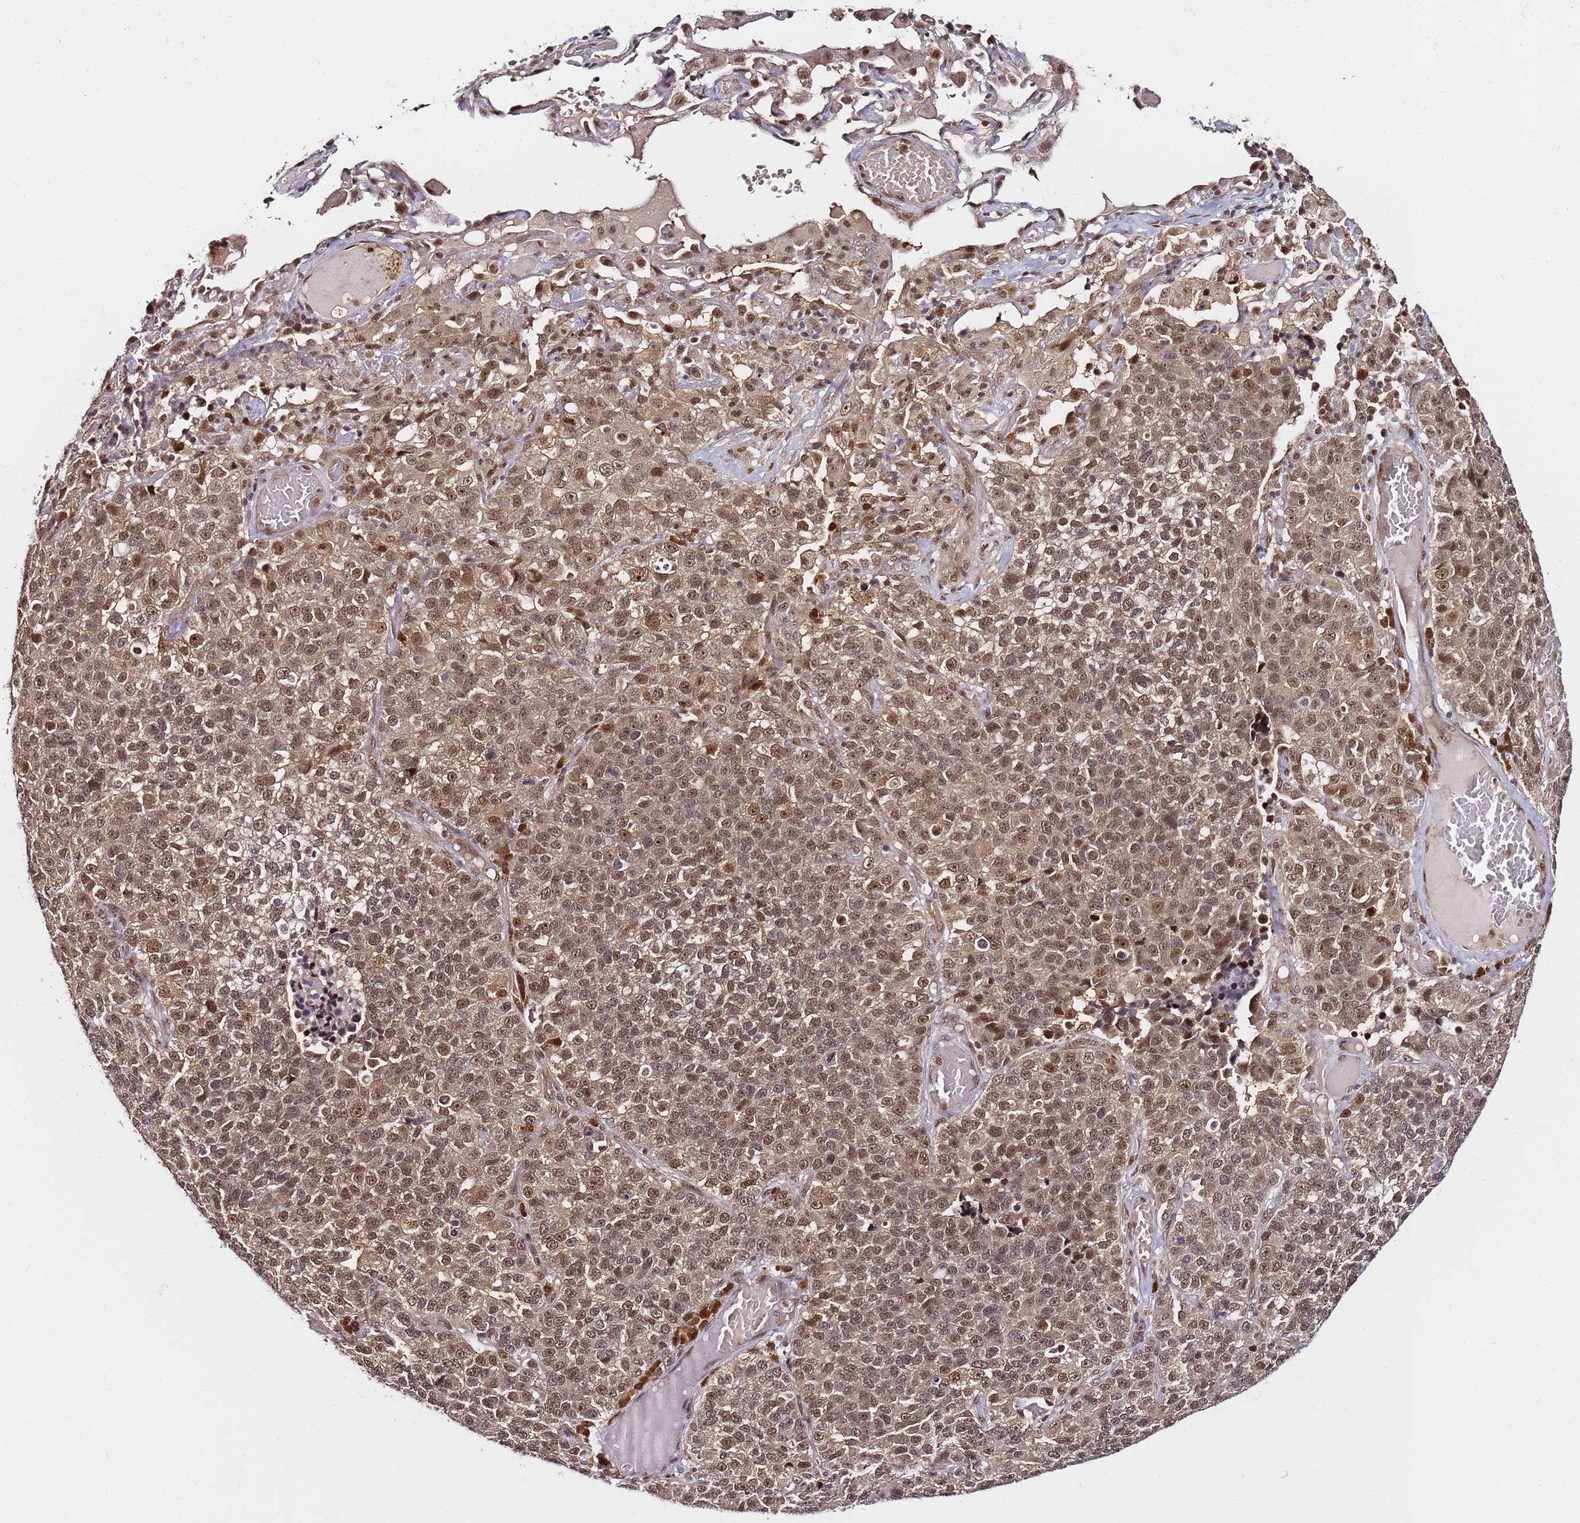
{"staining": {"intensity": "moderate", "quantity": ">75%", "location": "cytoplasmic/membranous,nuclear"}, "tissue": "lung cancer", "cell_type": "Tumor cells", "image_type": "cancer", "snomed": [{"axis": "morphology", "description": "Adenocarcinoma, NOS"}, {"axis": "topography", "description": "Lung"}], "caption": "There is medium levels of moderate cytoplasmic/membranous and nuclear staining in tumor cells of lung cancer, as demonstrated by immunohistochemical staining (brown color).", "gene": "RGS18", "patient": {"sex": "male", "age": 49}}